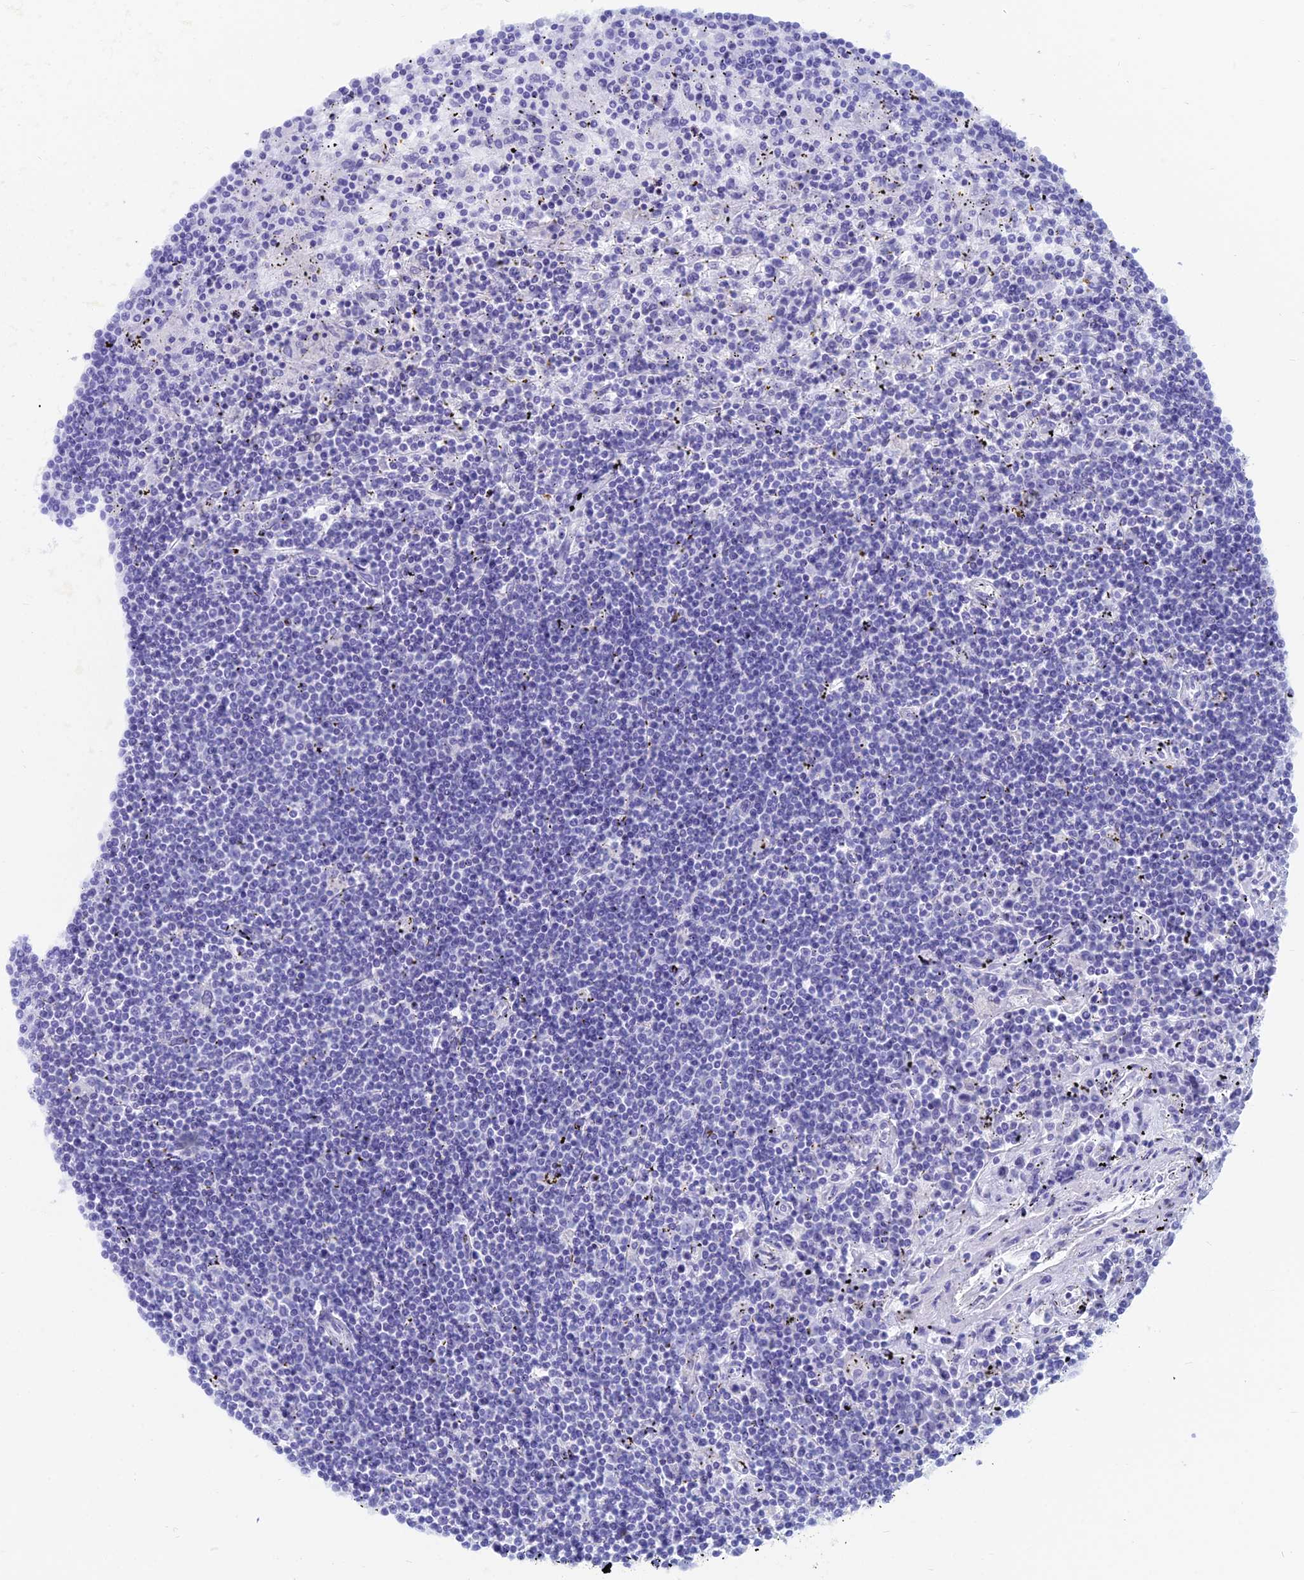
{"staining": {"intensity": "negative", "quantity": "none", "location": "none"}, "tissue": "lymphoma", "cell_type": "Tumor cells", "image_type": "cancer", "snomed": [{"axis": "morphology", "description": "Malignant lymphoma, non-Hodgkin's type, Low grade"}, {"axis": "topography", "description": "Spleen"}], "caption": "Immunohistochemistry (IHC) histopathology image of human malignant lymphoma, non-Hodgkin's type (low-grade) stained for a protein (brown), which exhibits no positivity in tumor cells. (DAB IHC, high magnification).", "gene": "CAPS", "patient": {"sex": "male", "age": 76}}